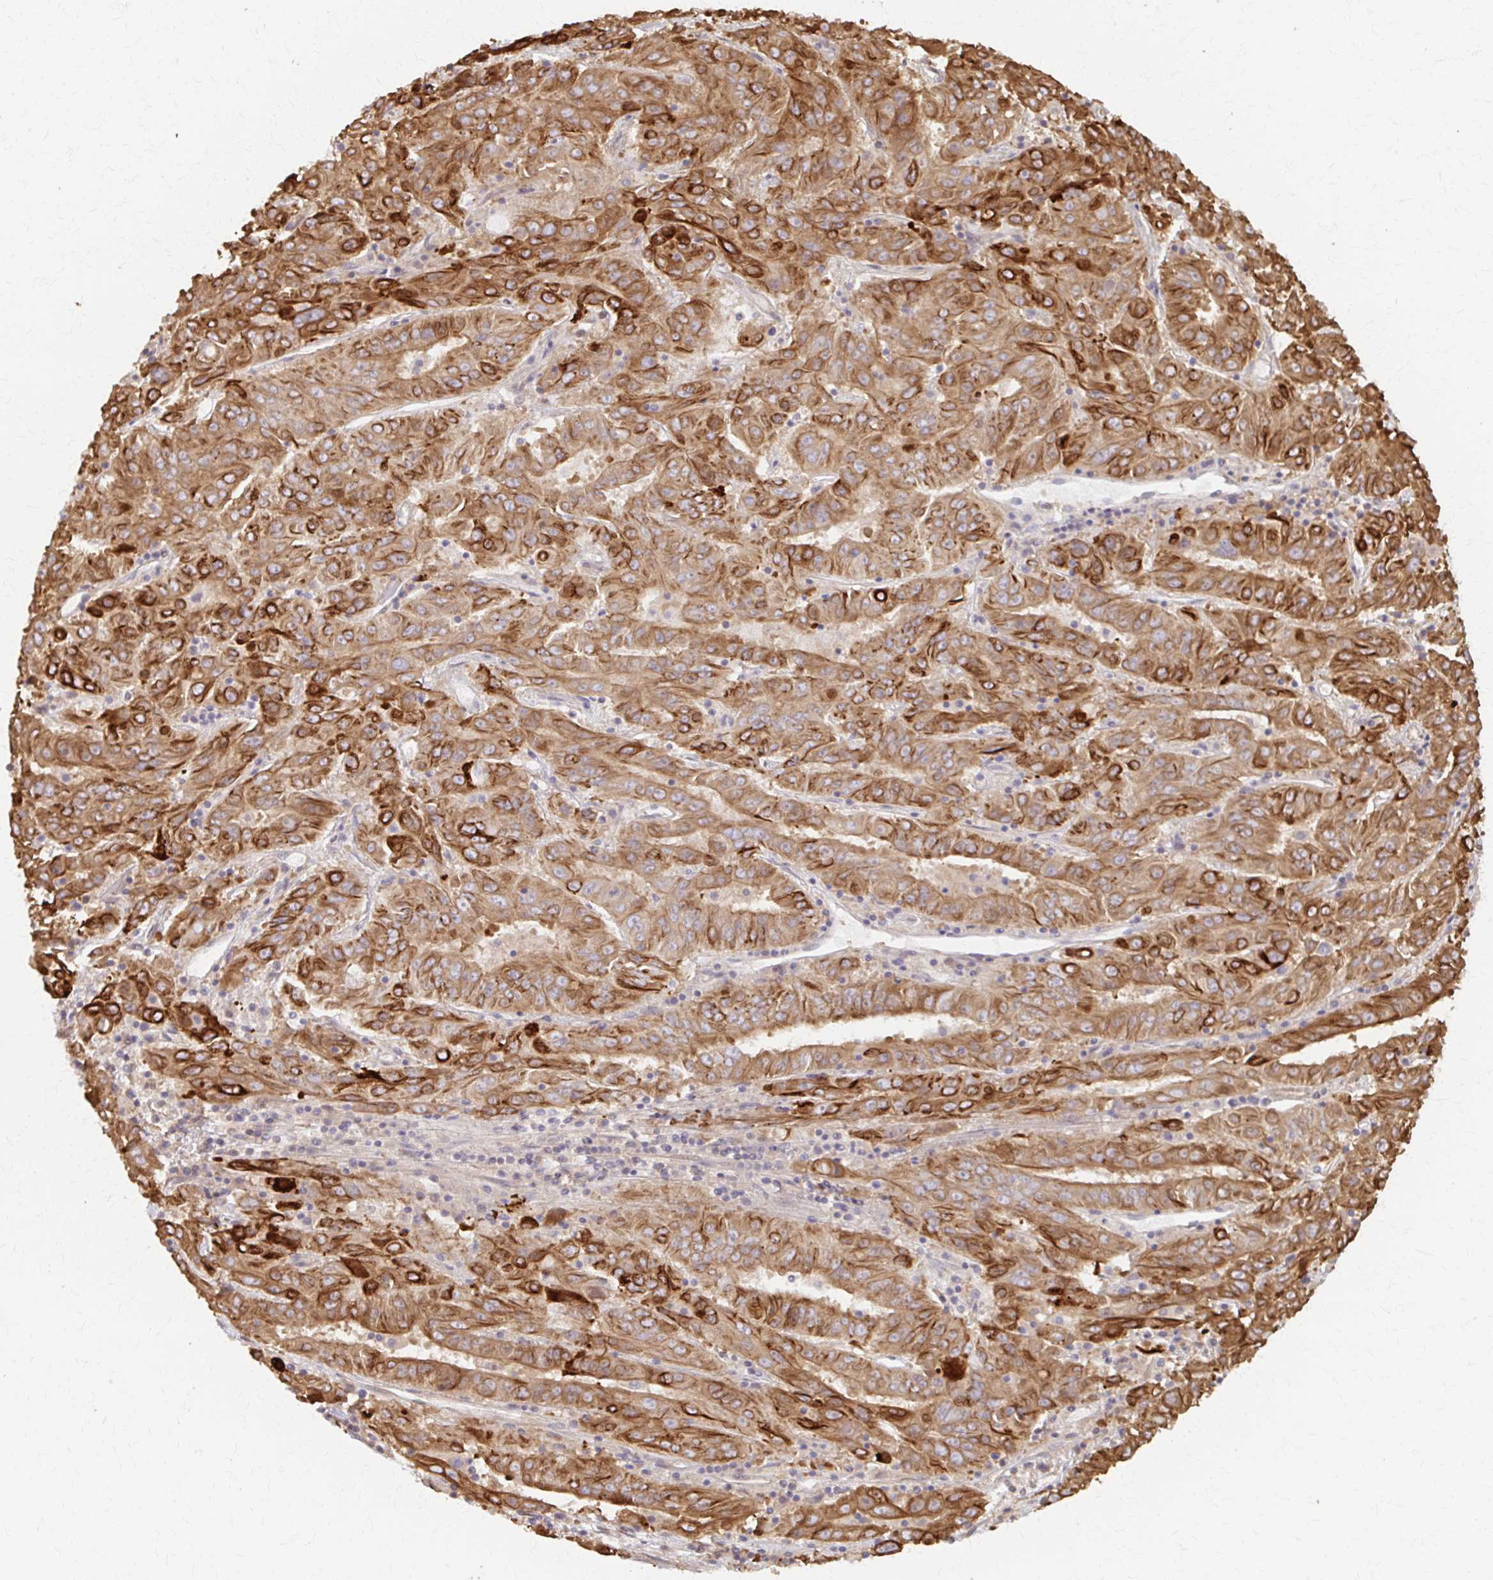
{"staining": {"intensity": "strong", "quantity": ">75%", "location": "cytoplasmic/membranous"}, "tissue": "pancreatic cancer", "cell_type": "Tumor cells", "image_type": "cancer", "snomed": [{"axis": "morphology", "description": "Adenocarcinoma, NOS"}, {"axis": "topography", "description": "Pancreas"}], "caption": "Adenocarcinoma (pancreatic) stained for a protein exhibits strong cytoplasmic/membranous positivity in tumor cells. The protein is shown in brown color, while the nuclei are stained blue.", "gene": "ARHGAP35", "patient": {"sex": "male", "age": 63}}